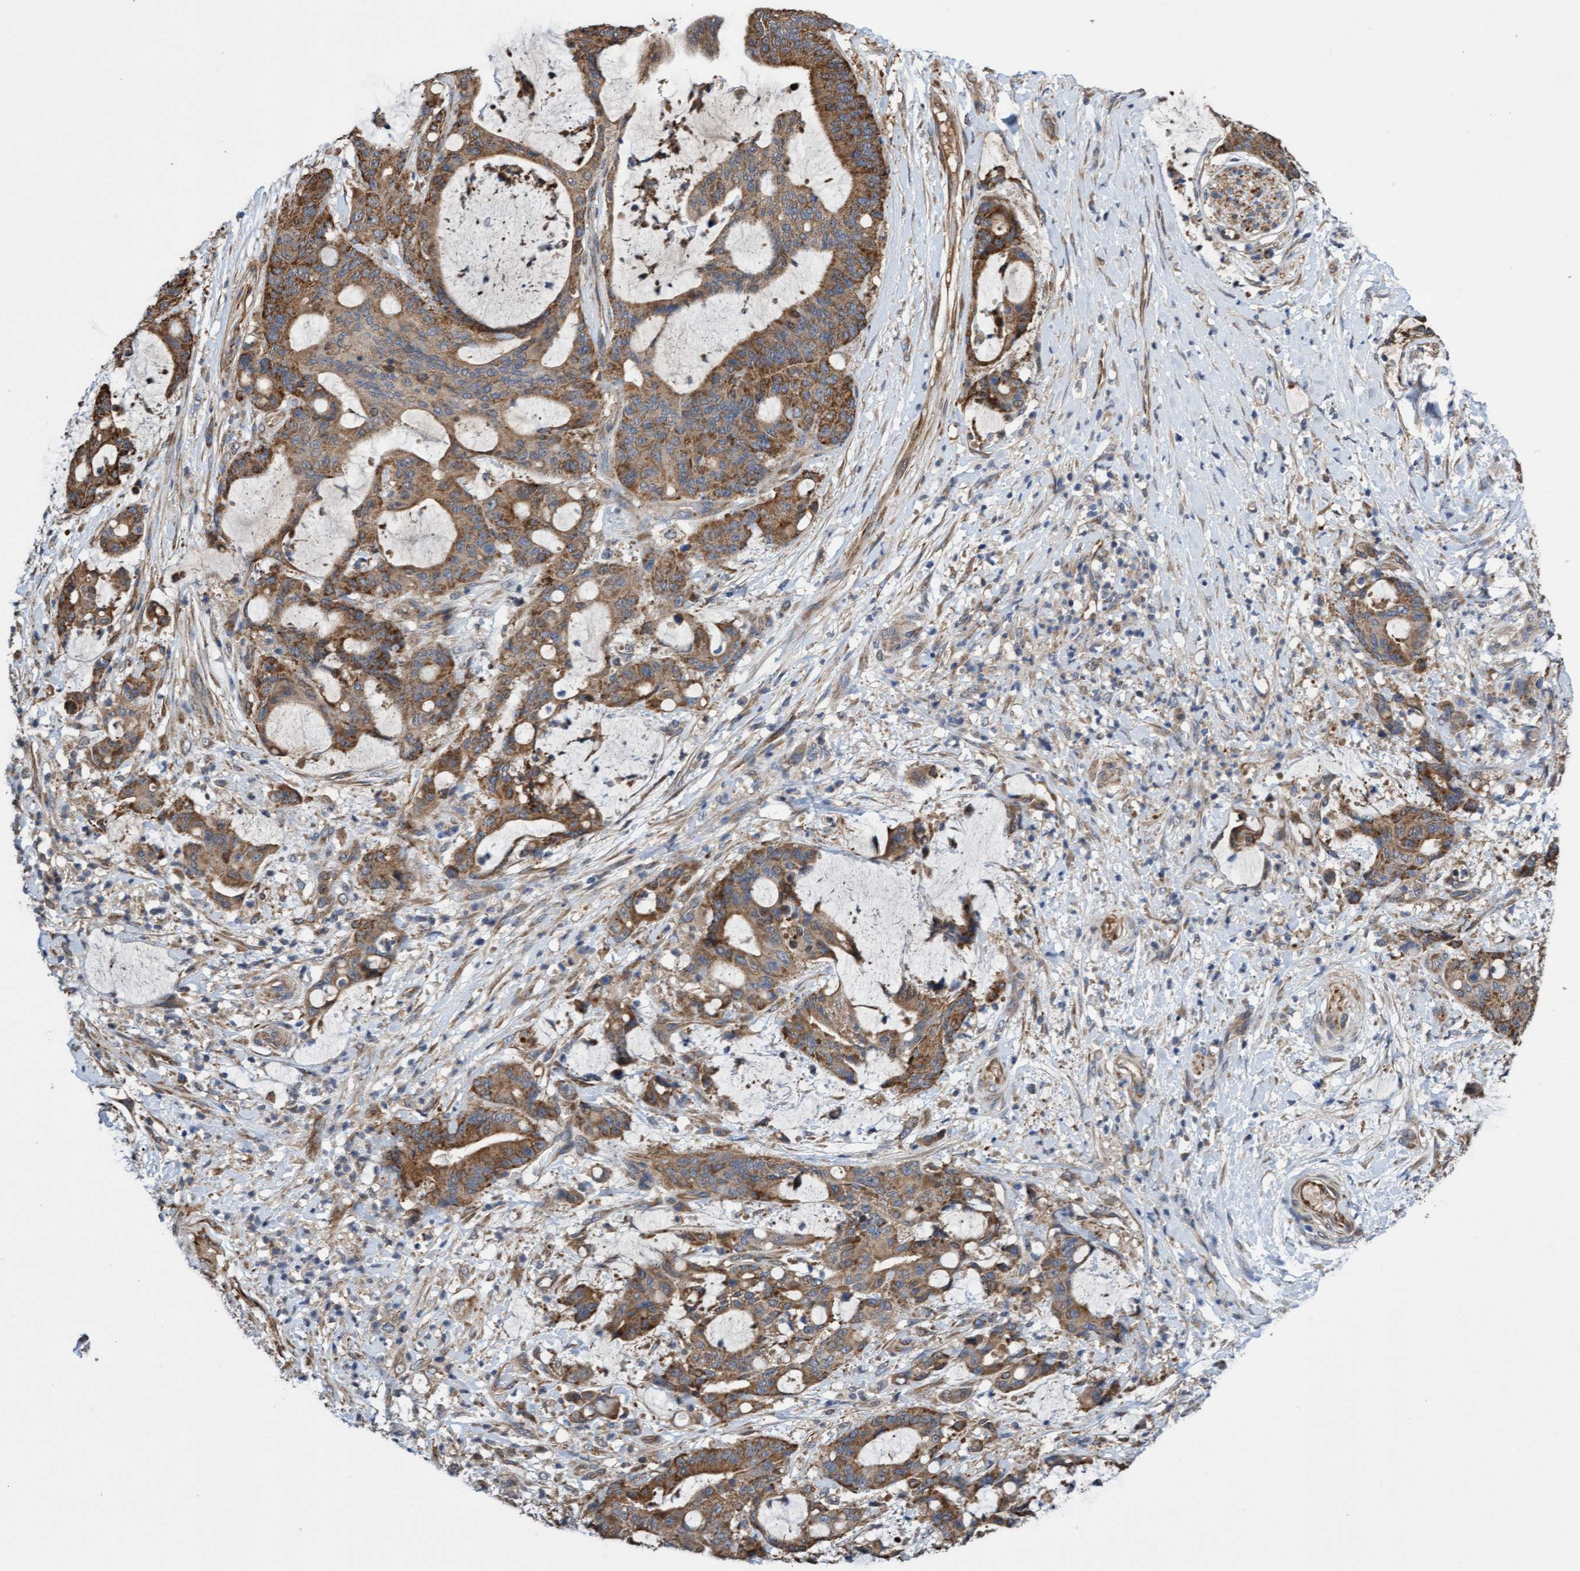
{"staining": {"intensity": "moderate", "quantity": ">75%", "location": "cytoplasmic/membranous"}, "tissue": "liver cancer", "cell_type": "Tumor cells", "image_type": "cancer", "snomed": [{"axis": "morphology", "description": "Normal tissue, NOS"}, {"axis": "morphology", "description": "Cholangiocarcinoma"}, {"axis": "topography", "description": "Liver"}, {"axis": "topography", "description": "Peripheral nerve tissue"}], "caption": "IHC (DAB (3,3'-diaminobenzidine)) staining of liver cancer (cholangiocarcinoma) shows moderate cytoplasmic/membranous protein staining in approximately >75% of tumor cells. (DAB (3,3'-diaminobenzidine) IHC, brown staining for protein, blue staining for nuclei).", "gene": "ITFG1", "patient": {"sex": "female", "age": 73}}